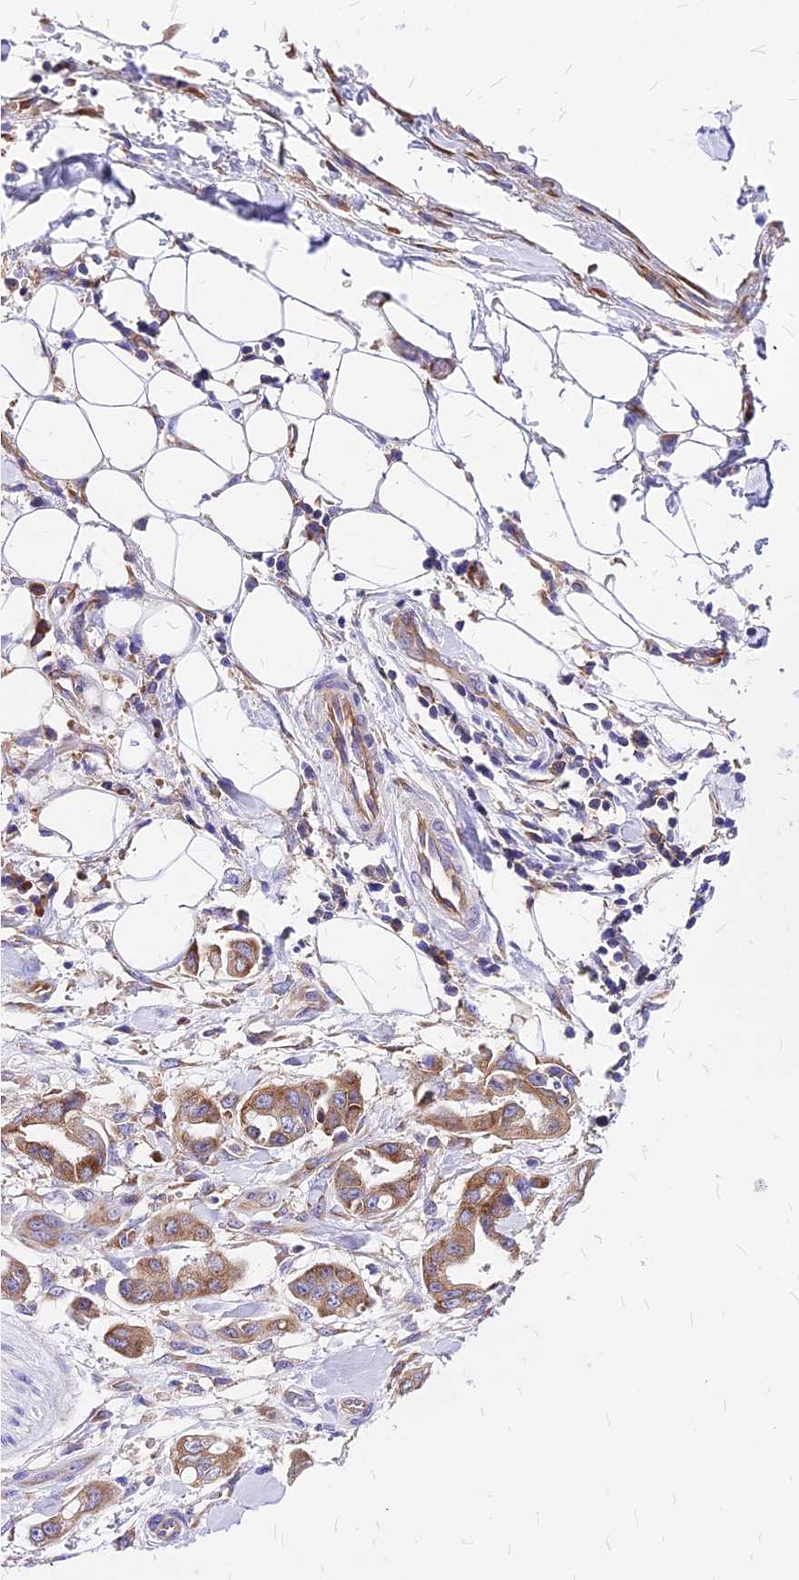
{"staining": {"intensity": "moderate", "quantity": ">75%", "location": "cytoplasmic/membranous"}, "tissue": "stomach cancer", "cell_type": "Tumor cells", "image_type": "cancer", "snomed": [{"axis": "morphology", "description": "Adenocarcinoma, NOS"}, {"axis": "topography", "description": "Stomach"}], "caption": "Stomach adenocarcinoma tissue reveals moderate cytoplasmic/membranous staining in approximately >75% of tumor cells, visualized by immunohistochemistry. (DAB (3,3'-diaminobenzidine) IHC with brightfield microscopy, high magnification).", "gene": "RPL19", "patient": {"sex": "male", "age": 62}}